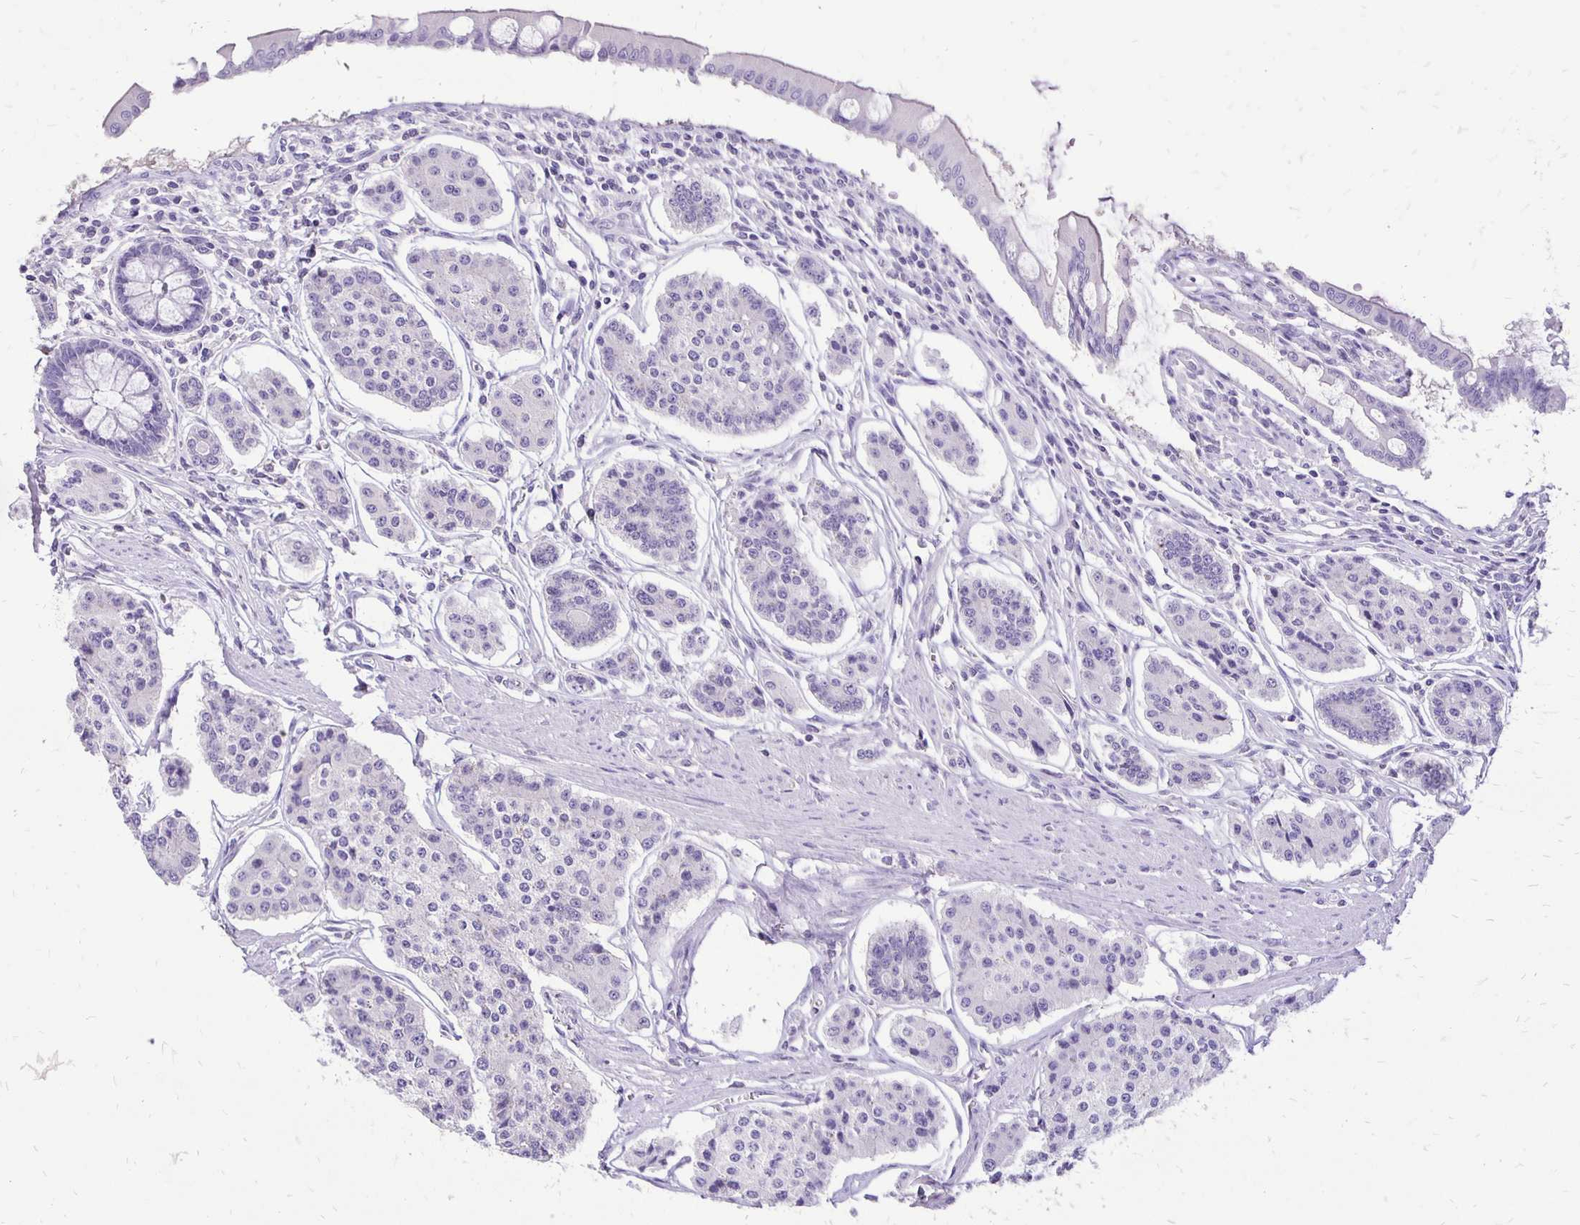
{"staining": {"intensity": "negative", "quantity": "none", "location": "none"}, "tissue": "carcinoid", "cell_type": "Tumor cells", "image_type": "cancer", "snomed": [{"axis": "morphology", "description": "Carcinoid, malignant, NOS"}, {"axis": "topography", "description": "Small intestine"}], "caption": "A histopathology image of malignant carcinoid stained for a protein demonstrates no brown staining in tumor cells.", "gene": "ANKRD45", "patient": {"sex": "female", "age": 65}}